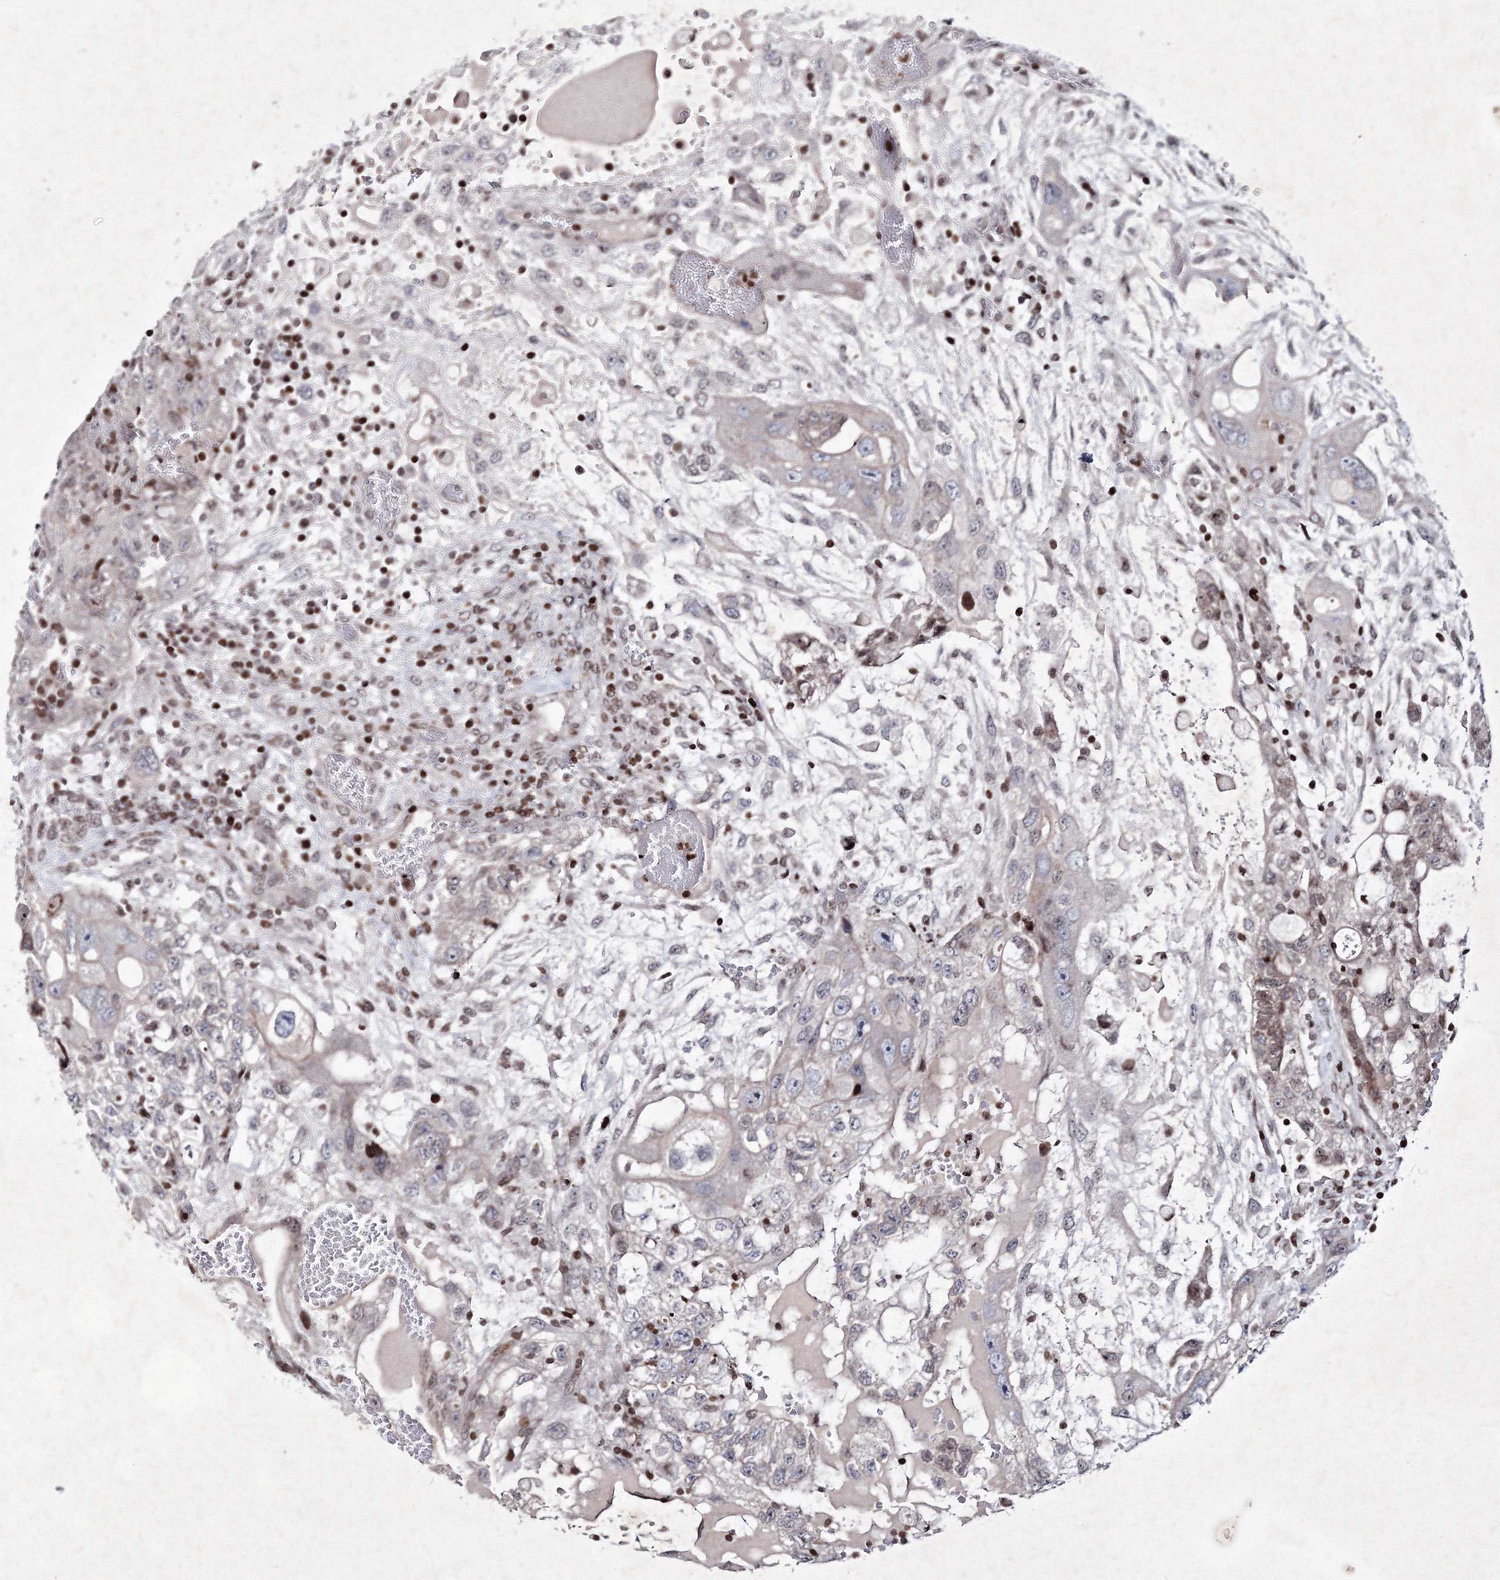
{"staining": {"intensity": "negative", "quantity": "none", "location": "none"}, "tissue": "testis cancer", "cell_type": "Tumor cells", "image_type": "cancer", "snomed": [{"axis": "morphology", "description": "Carcinoma, Embryonal, NOS"}, {"axis": "topography", "description": "Testis"}], "caption": "High magnification brightfield microscopy of testis embryonal carcinoma stained with DAB (3,3'-diaminobenzidine) (brown) and counterstained with hematoxylin (blue): tumor cells show no significant positivity.", "gene": "SMIM29", "patient": {"sex": "male", "age": 36}}